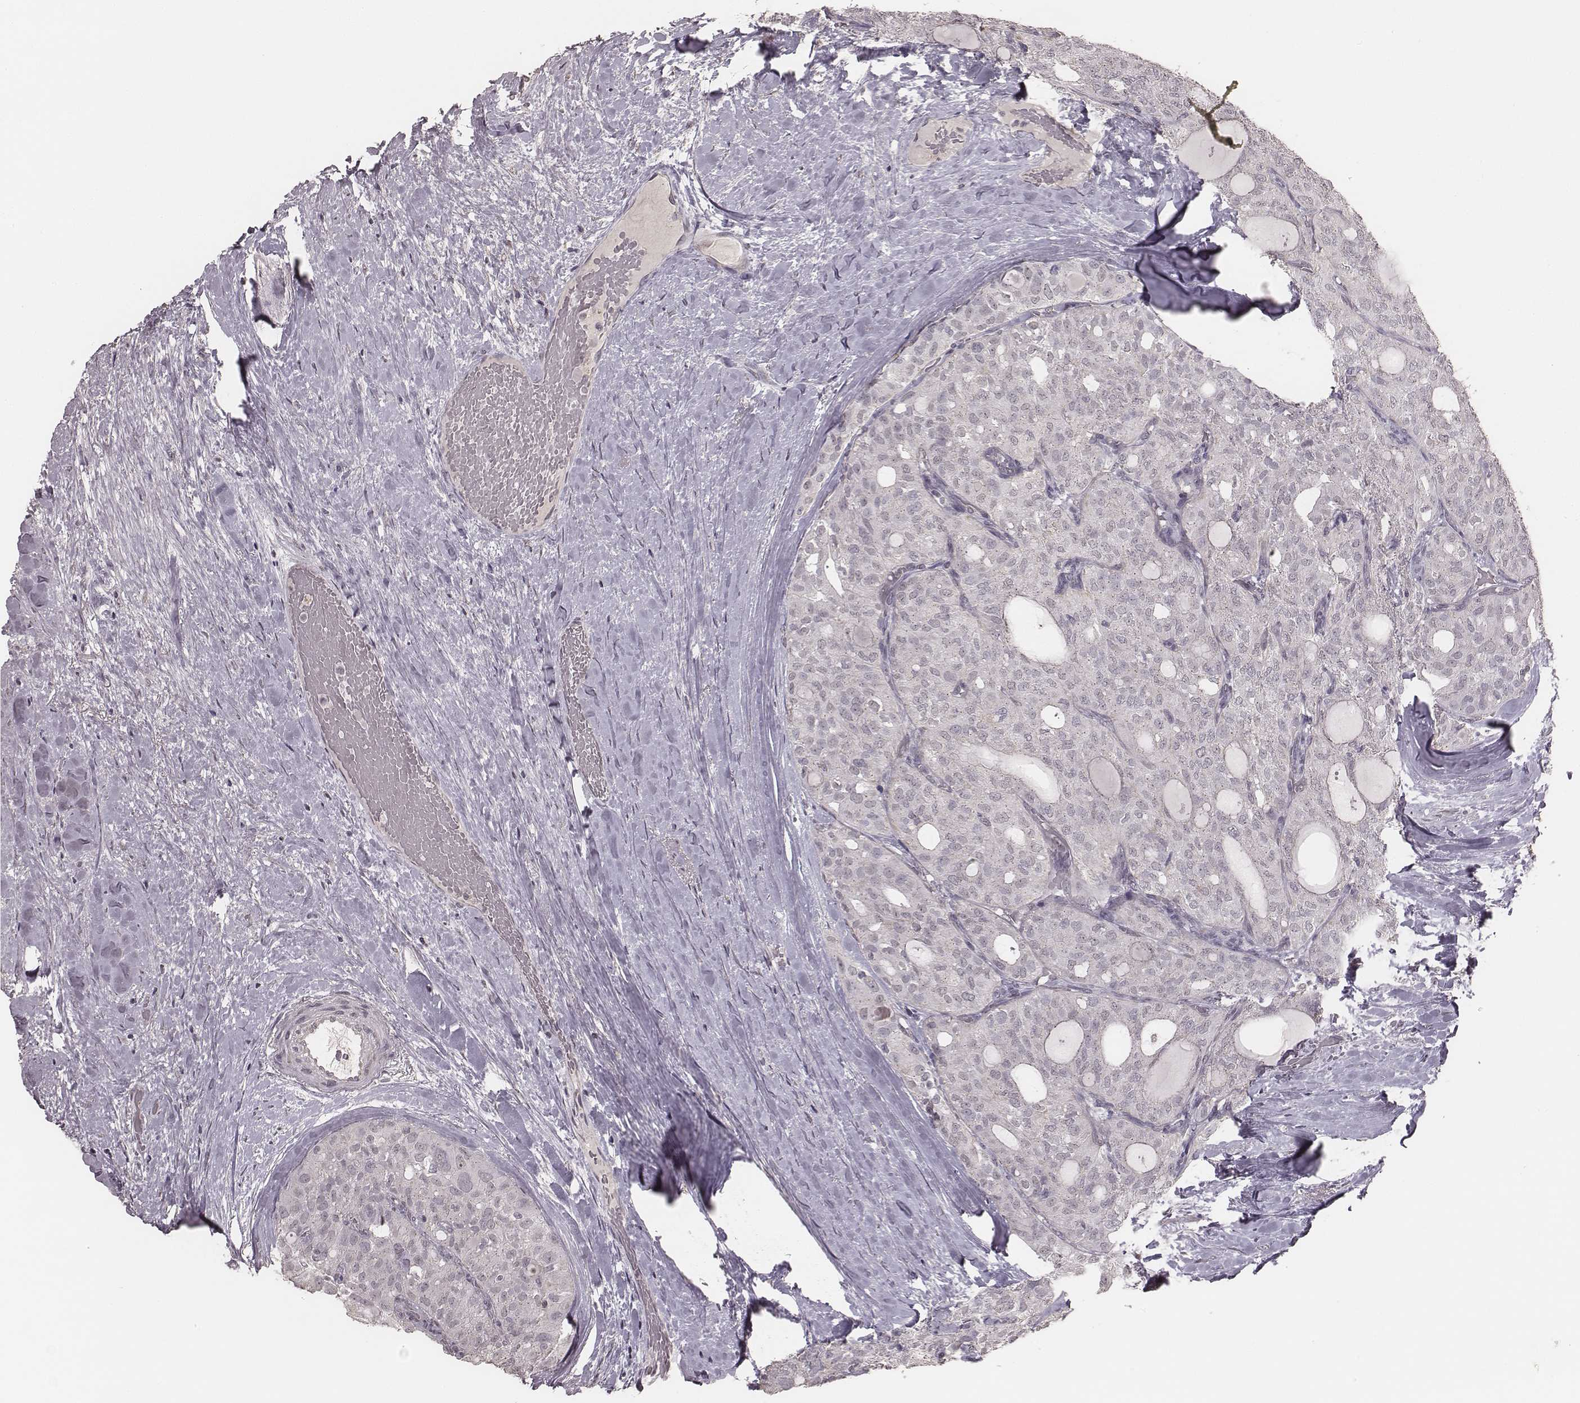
{"staining": {"intensity": "negative", "quantity": "none", "location": "none"}, "tissue": "thyroid cancer", "cell_type": "Tumor cells", "image_type": "cancer", "snomed": [{"axis": "morphology", "description": "Follicular adenoma carcinoma, NOS"}, {"axis": "topography", "description": "Thyroid gland"}], "caption": "Immunohistochemistry histopathology image of neoplastic tissue: human follicular adenoma carcinoma (thyroid) stained with DAB (3,3'-diaminobenzidine) demonstrates no significant protein staining in tumor cells.", "gene": "SLC7A4", "patient": {"sex": "male", "age": 75}}